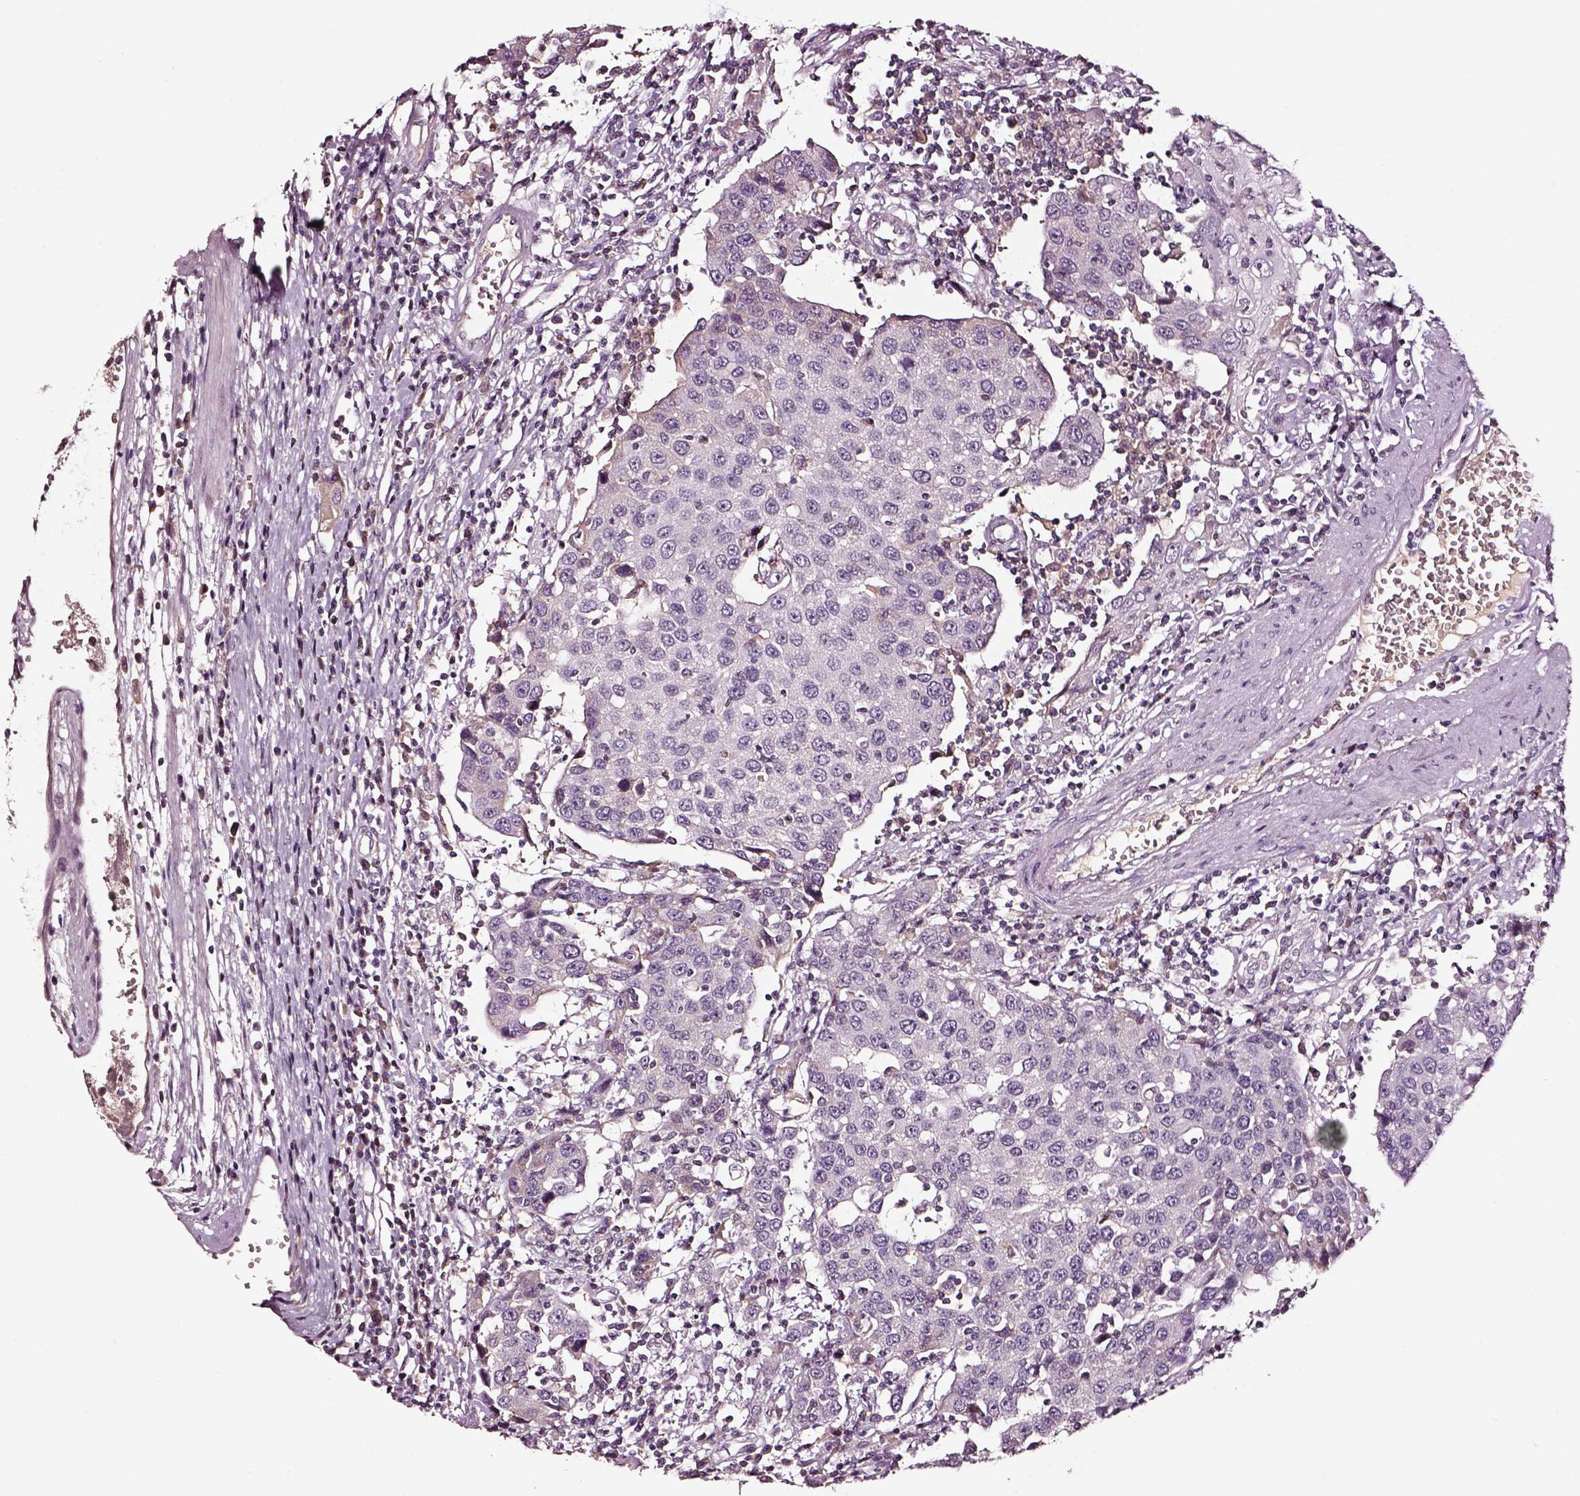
{"staining": {"intensity": "negative", "quantity": "none", "location": "none"}, "tissue": "urothelial cancer", "cell_type": "Tumor cells", "image_type": "cancer", "snomed": [{"axis": "morphology", "description": "Urothelial carcinoma, High grade"}, {"axis": "topography", "description": "Urinary bladder"}], "caption": "Immunohistochemistry of urothelial cancer reveals no positivity in tumor cells.", "gene": "SMIM17", "patient": {"sex": "female", "age": 85}}